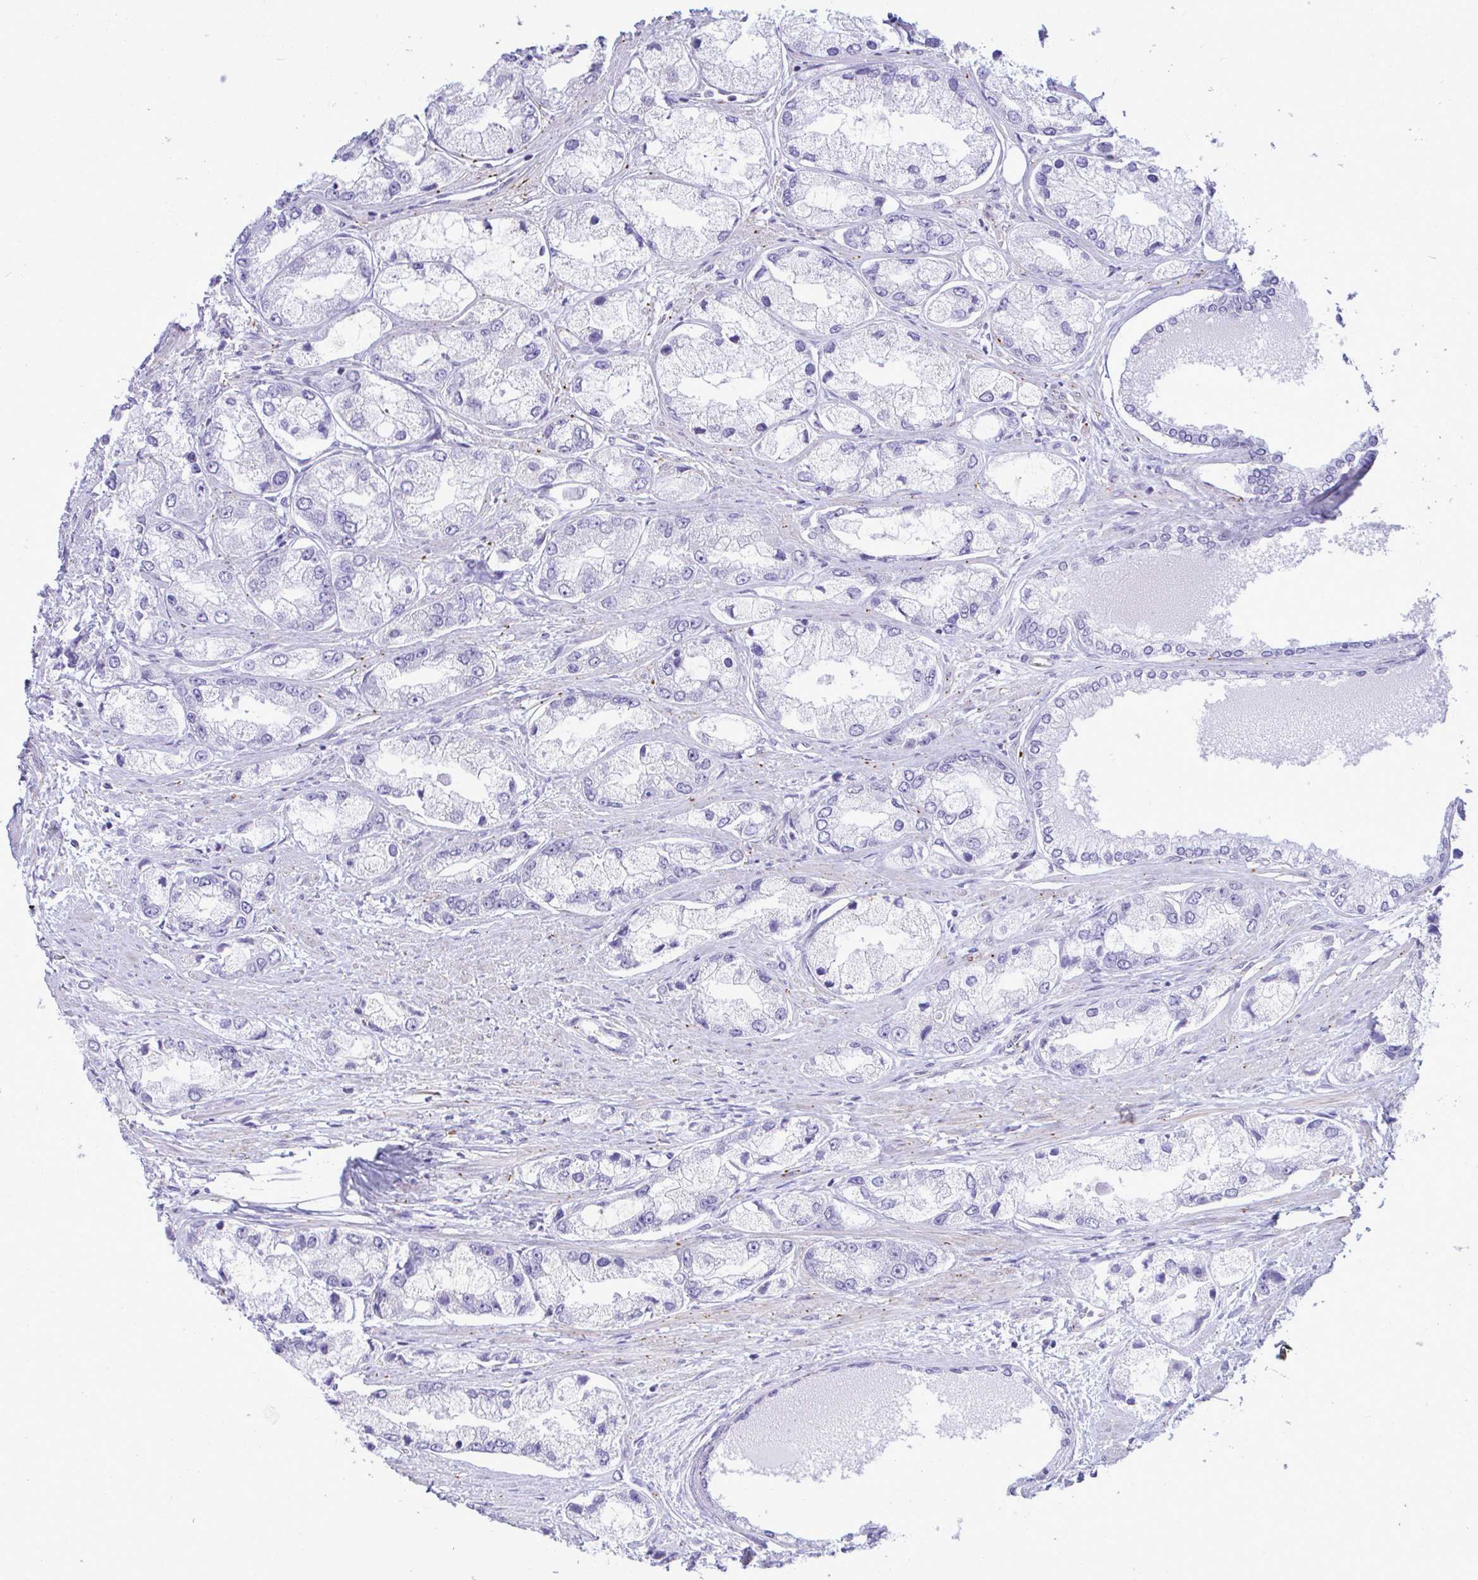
{"staining": {"intensity": "negative", "quantity": "none", "location": "none"}, "tissue": "prostate cancer", "cell_type": "Tumor cells", "image_type": "cancer", "snomed": [{"axis": "morphology", "description": "Adenocarcinoma, Low grade"}, {"axis": "topography", "description": "Prostate"}], "caption": "Immunohistochemistry (IHC) image of prostate cancer stained for a protein (brown), which shows no positivity in tumor cells.", "gene": "SLC25A51", "patient": {"sex": "male", "age": 69}}